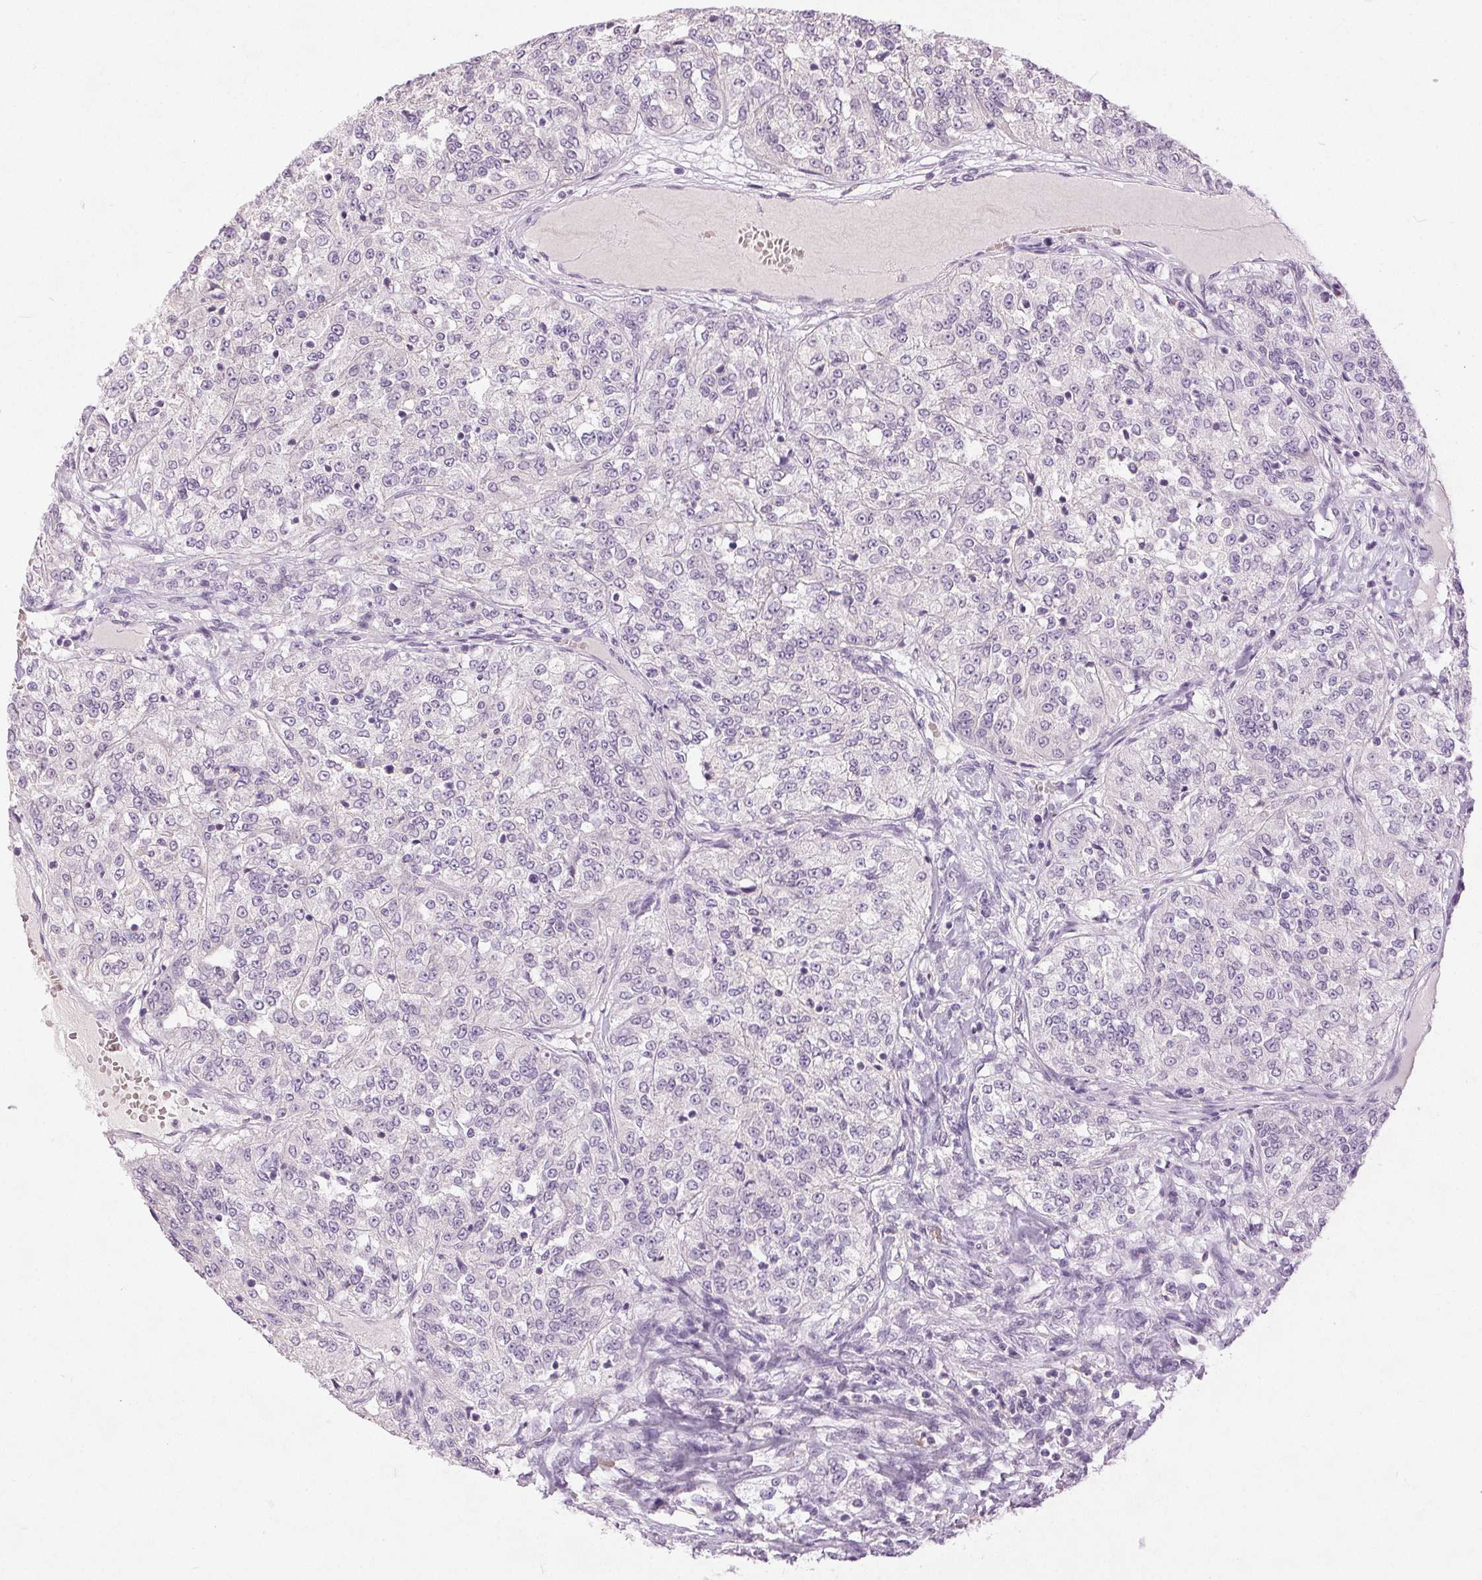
{"staining": {"intensity": "negative", "quantity": "none", "location": "none"}, "tissue": "renal cancer", "cell_type": "Tumor cells", "image_type": "cancer", "snomed": [{"axis": "morphology", "description": "Adenocarcinoma, NOS"}, {"axis": "topography", "description": "Kidney"}], "caption": "The immunohistochemistry histopathology image has no significant expression in tumor cells of renal cancer (adenocarcinoma) tissue.", "gene": "DSG3", "patient": {"sex": "female", "age": 63}}